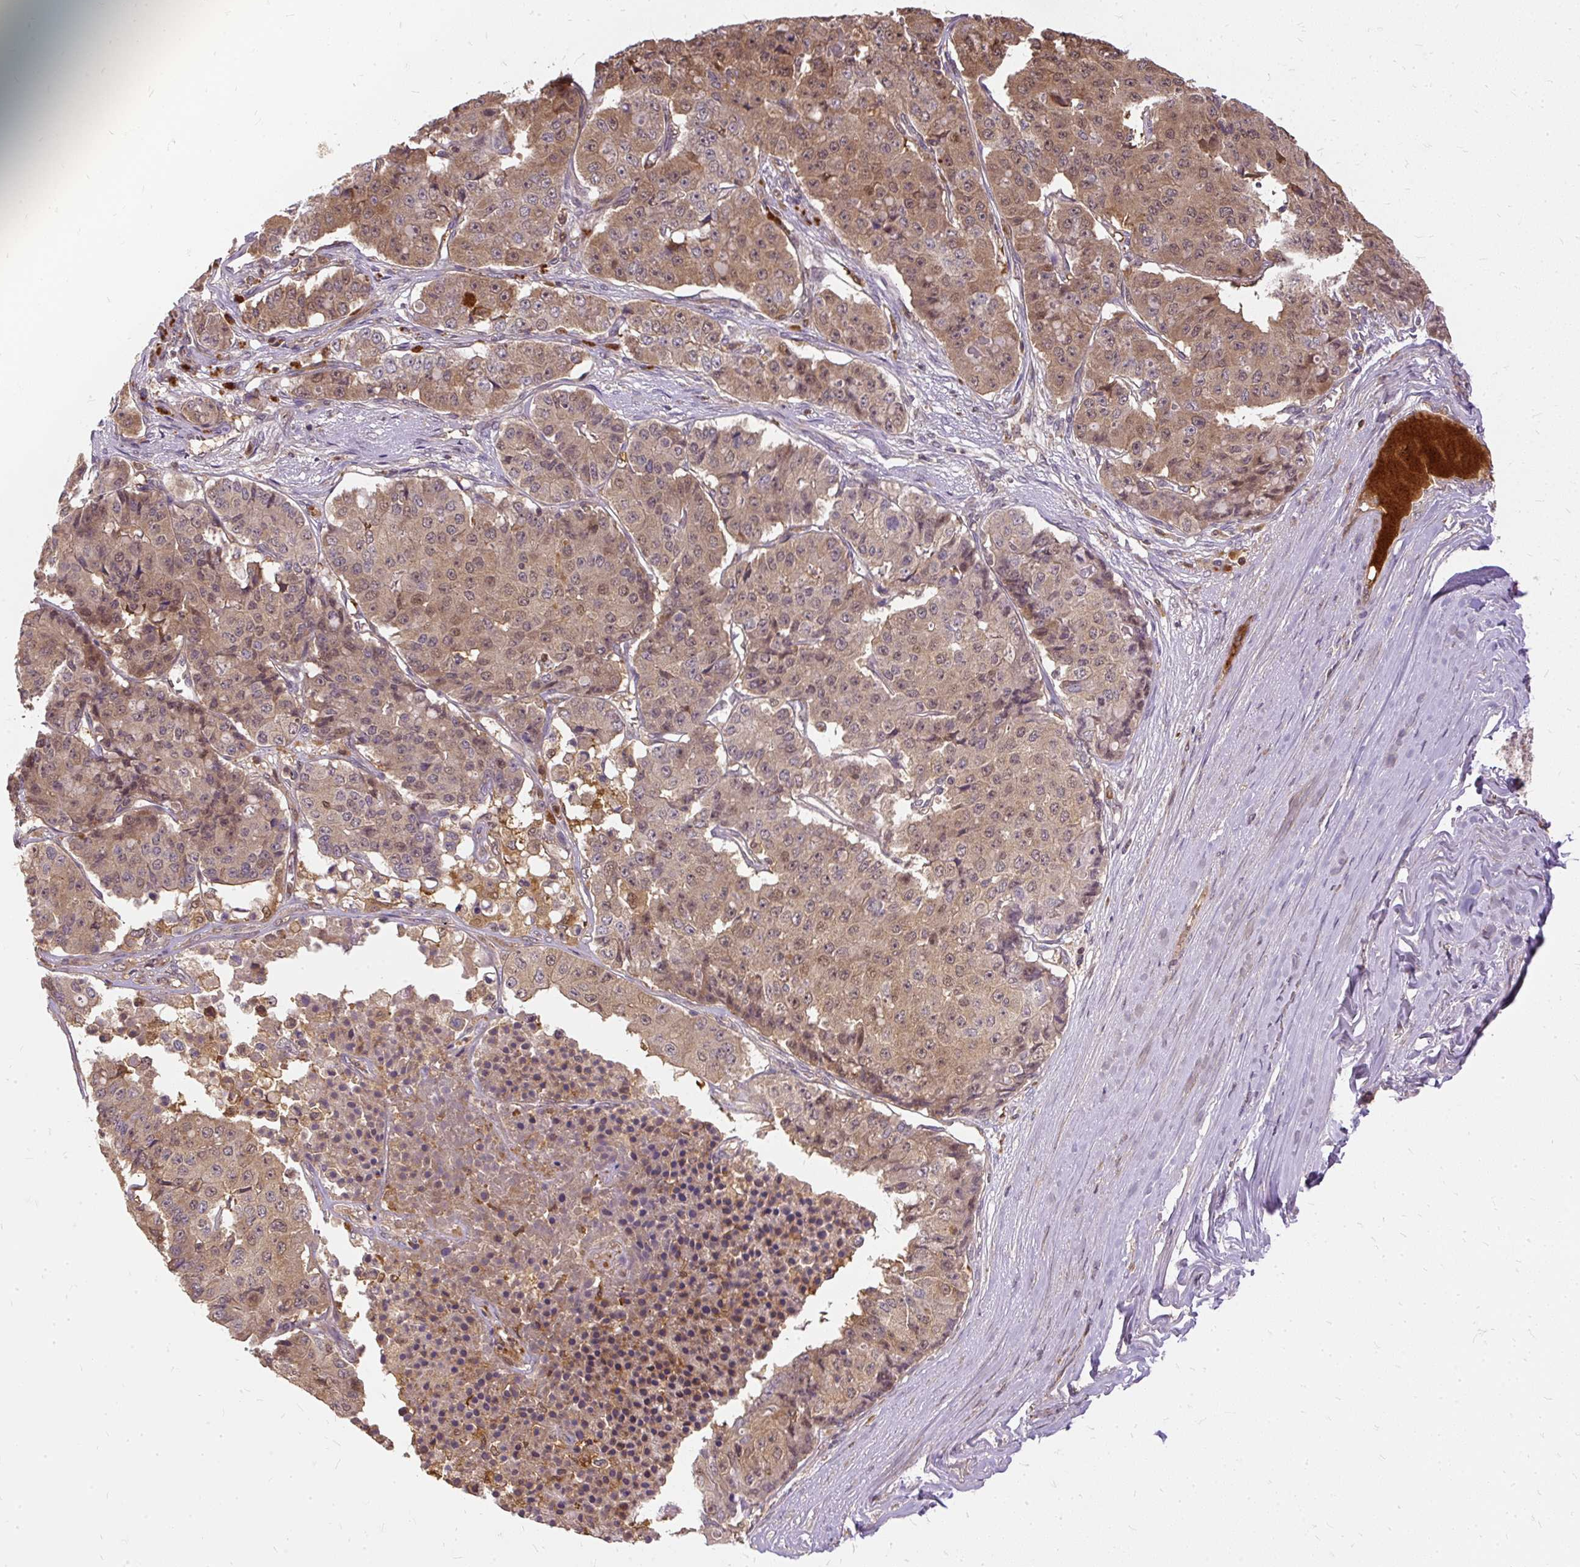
{"staining": {"intensity": "moderate", "quantity": ">75%", "location": "cytoplasmic/membranous,nuclear"}, "tissue": "pancreatic cancer", "cell_type": "Tumor cells", "image_type": "cancer", "snomed": [{"axis": "morphology", "description": "Adenocarcinoma, NOS"}, {"axis": "topography", "description": "Pancreas"}], "caption": "Tumor cells show moderate cytoplasmic/membranous and nuclear positivity in approximately >75% of cells in pancreatic cancer.", "gene": "AP5S1", "patient": {"sex": "male", "age": 50}}